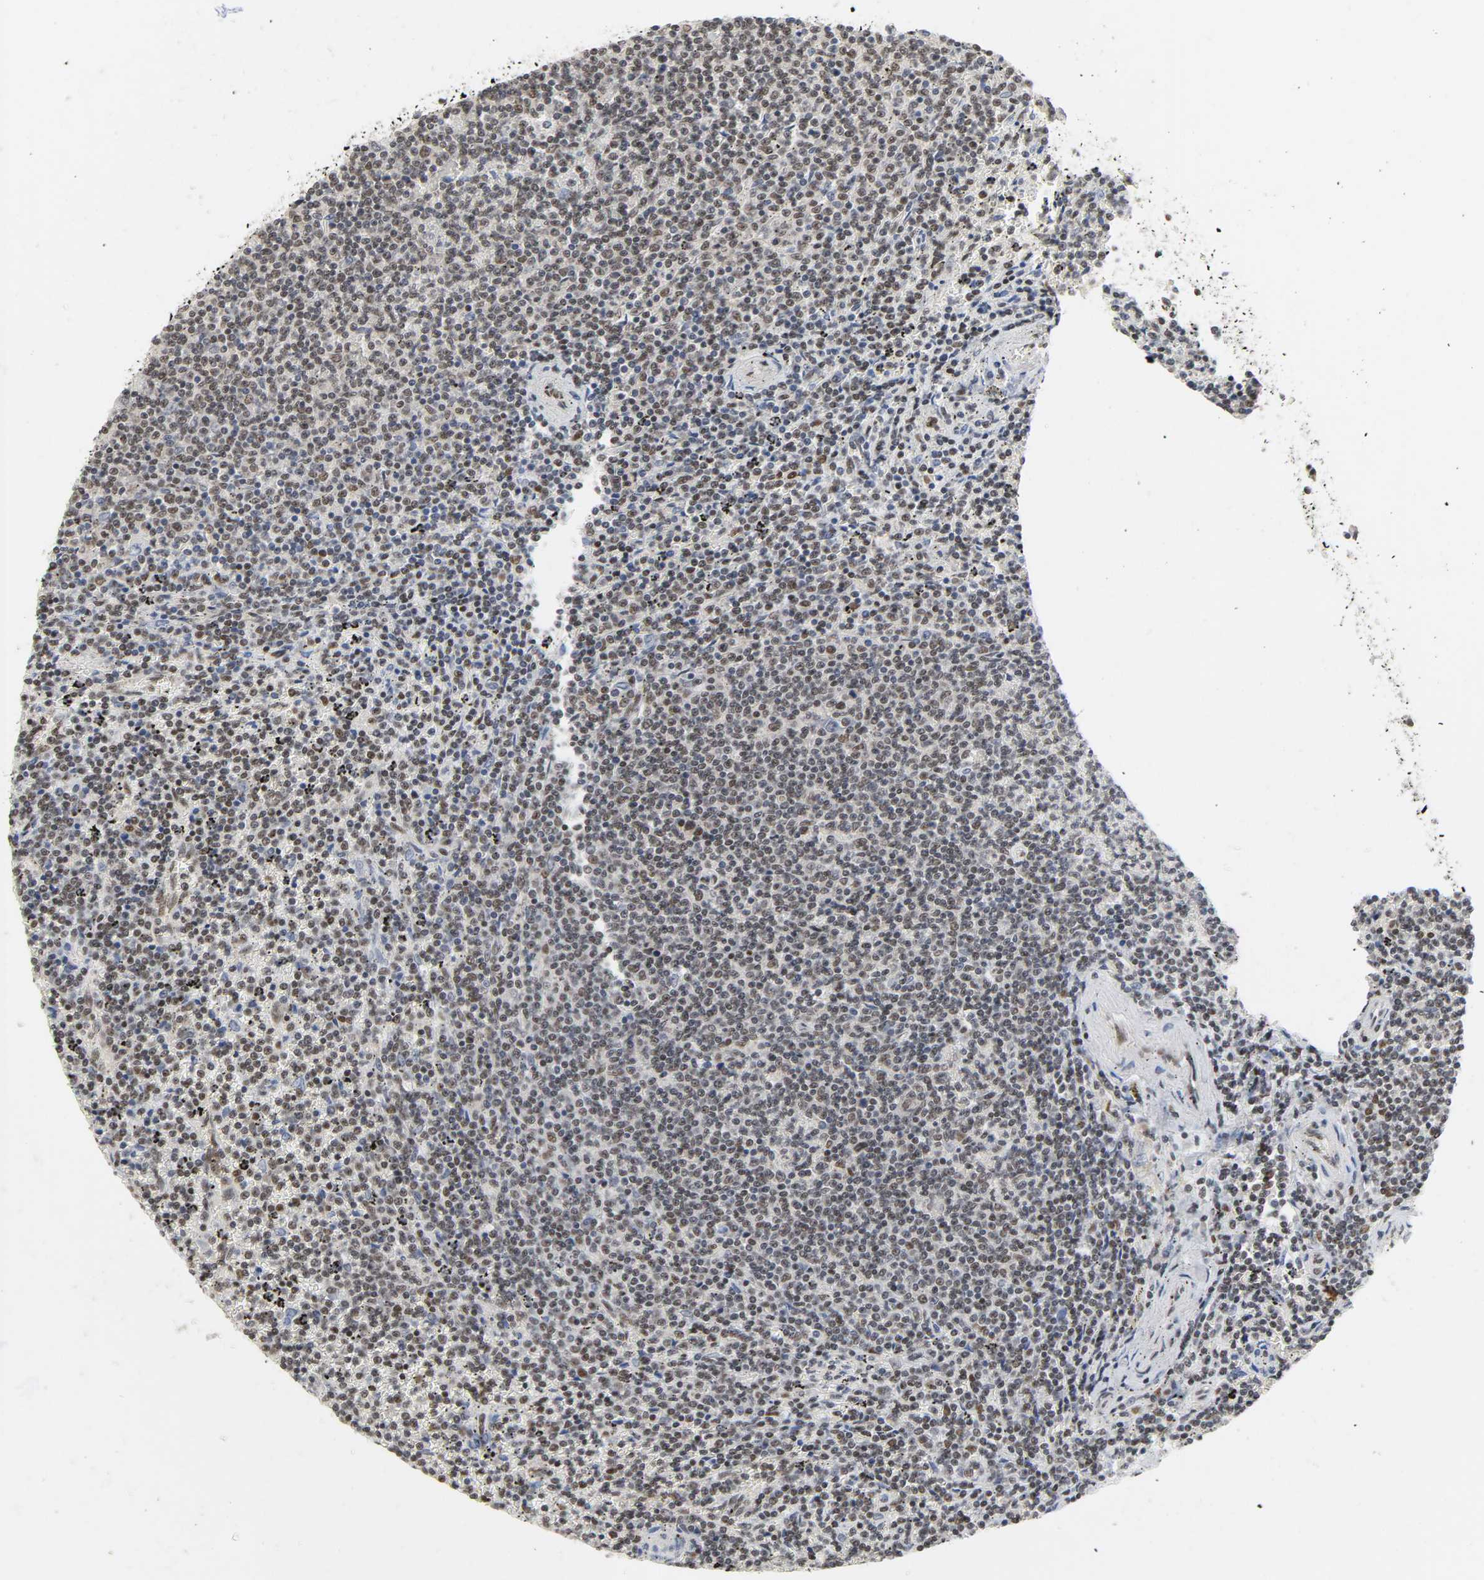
{"staining": {"intensity": "moderate", "quantity": ">75%", "location": "nuclear"}, "tissue": "lymphoma", "cell_type": "Tumor cells", "image_type": "cancer", "snomed": [{"axis": "morphology", "description": "Malignant lymphoma, non-Hodgkin's type, Low grade"}, {"axis": "topography", "description": "Spleen"}], "caption": "This is a histology image of immunohistochemistry (IHC) staining of low-grade malignant lymphoma, non-Hodgkin's type, which shows moderate expression in the nuclear of tumor cells.", "gene": "NCOA6", "patient": {"sex": "female", "age": 50}}